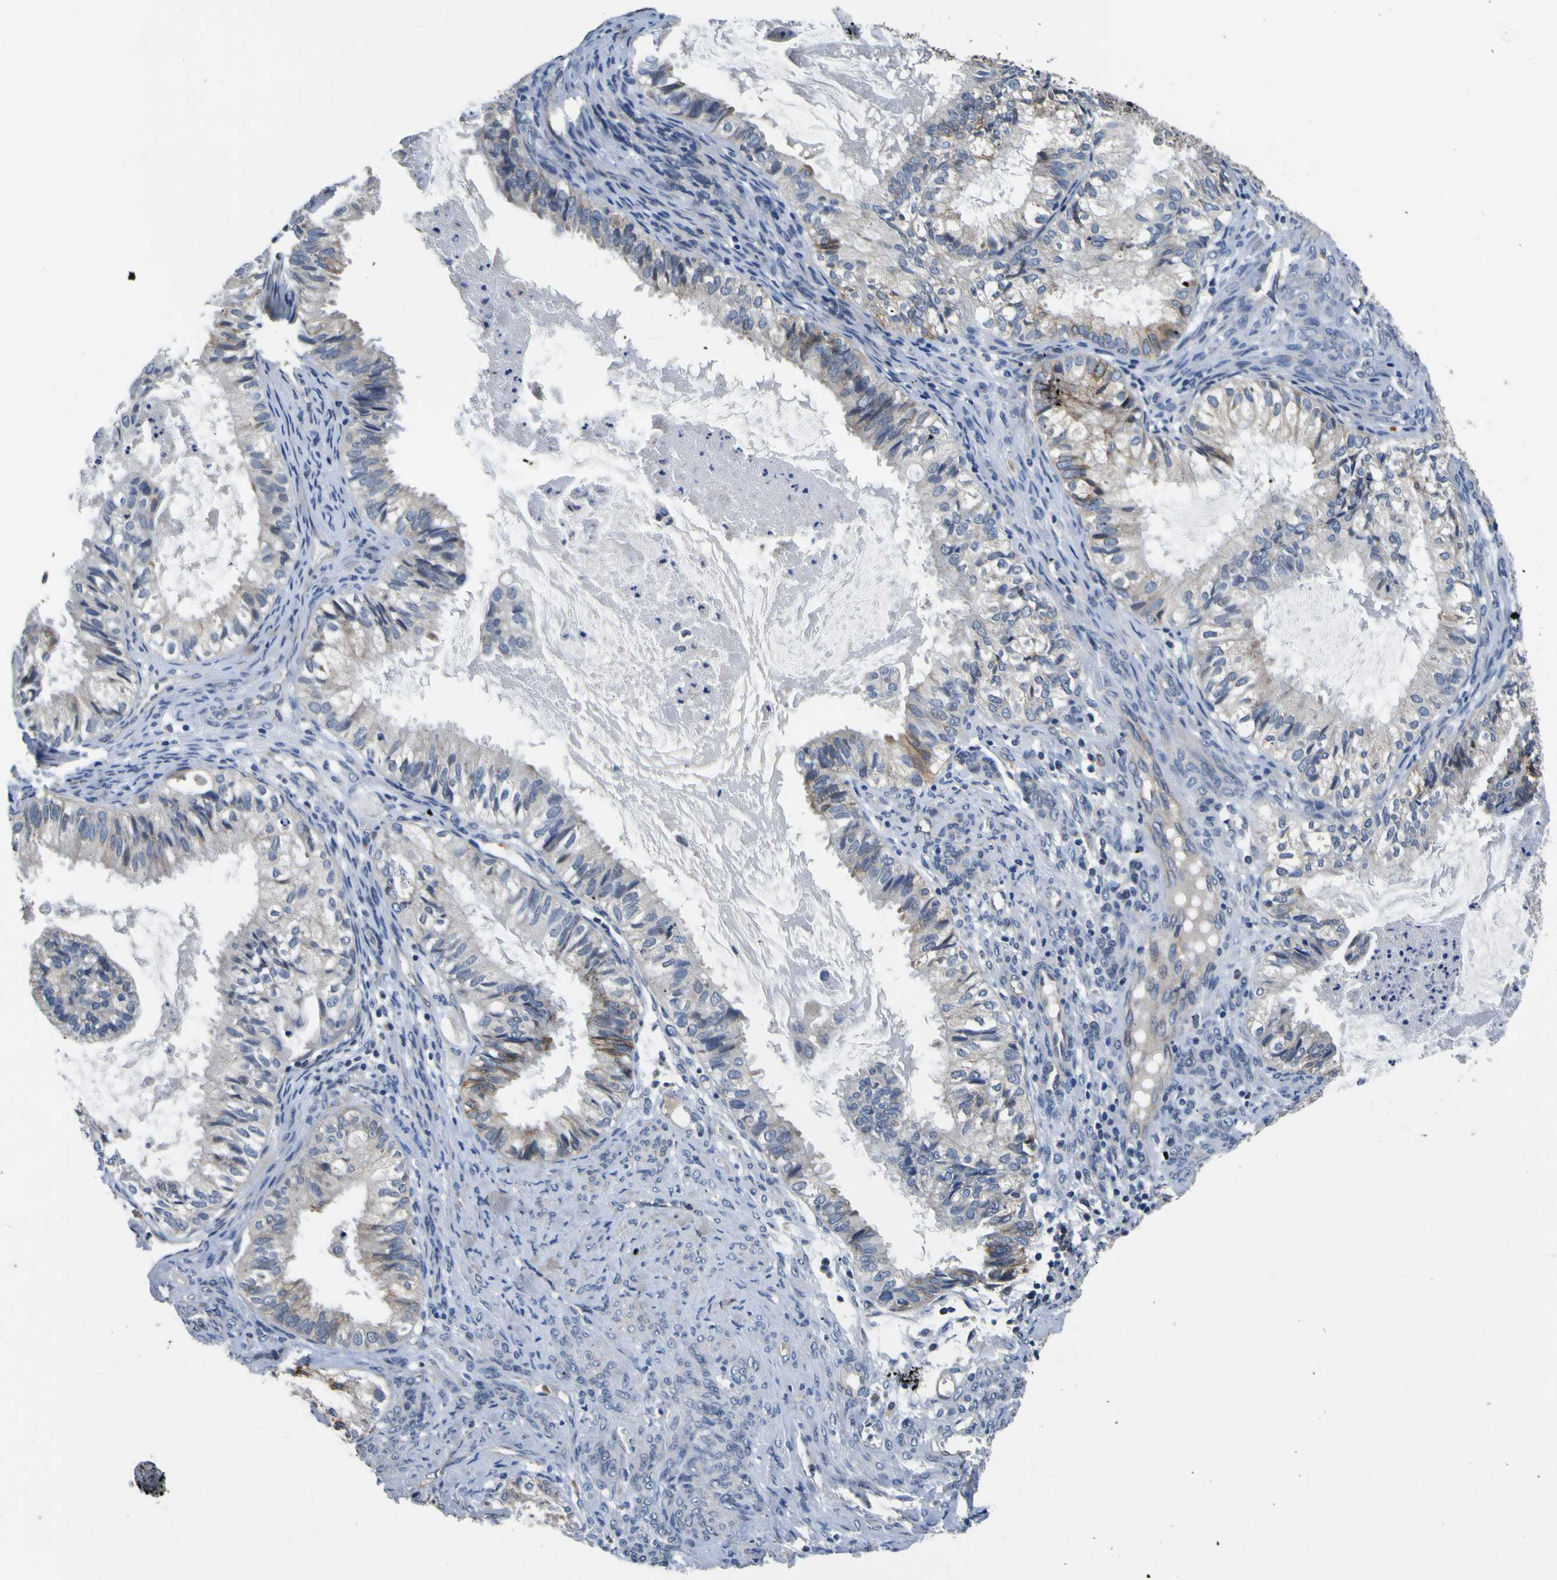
{"staining": {"intensity": "weak", "quantity": "<25%", "location": "cytoplasmic/membranous"}, "tissue": "cervical cancer", "cell_type": "Tumor cells", "image_type": "cancer", "snomed": [{"axis": "morphology", "description": "Normal tissue, NOS"}, {"axis": "morphology", "description": "Adenocarcinoma, NOS"}, {"axis": "topography", "description": "Cervix"}, {"axis": "topography", "description": "Endometrium"}], "caption": "Photomicrograph shows no significant protein expression in tumor cells of cervical cancer (adenocarcinoma).", "gene": "EPHB4", "patient": {"sex": "female", "age": 86}}